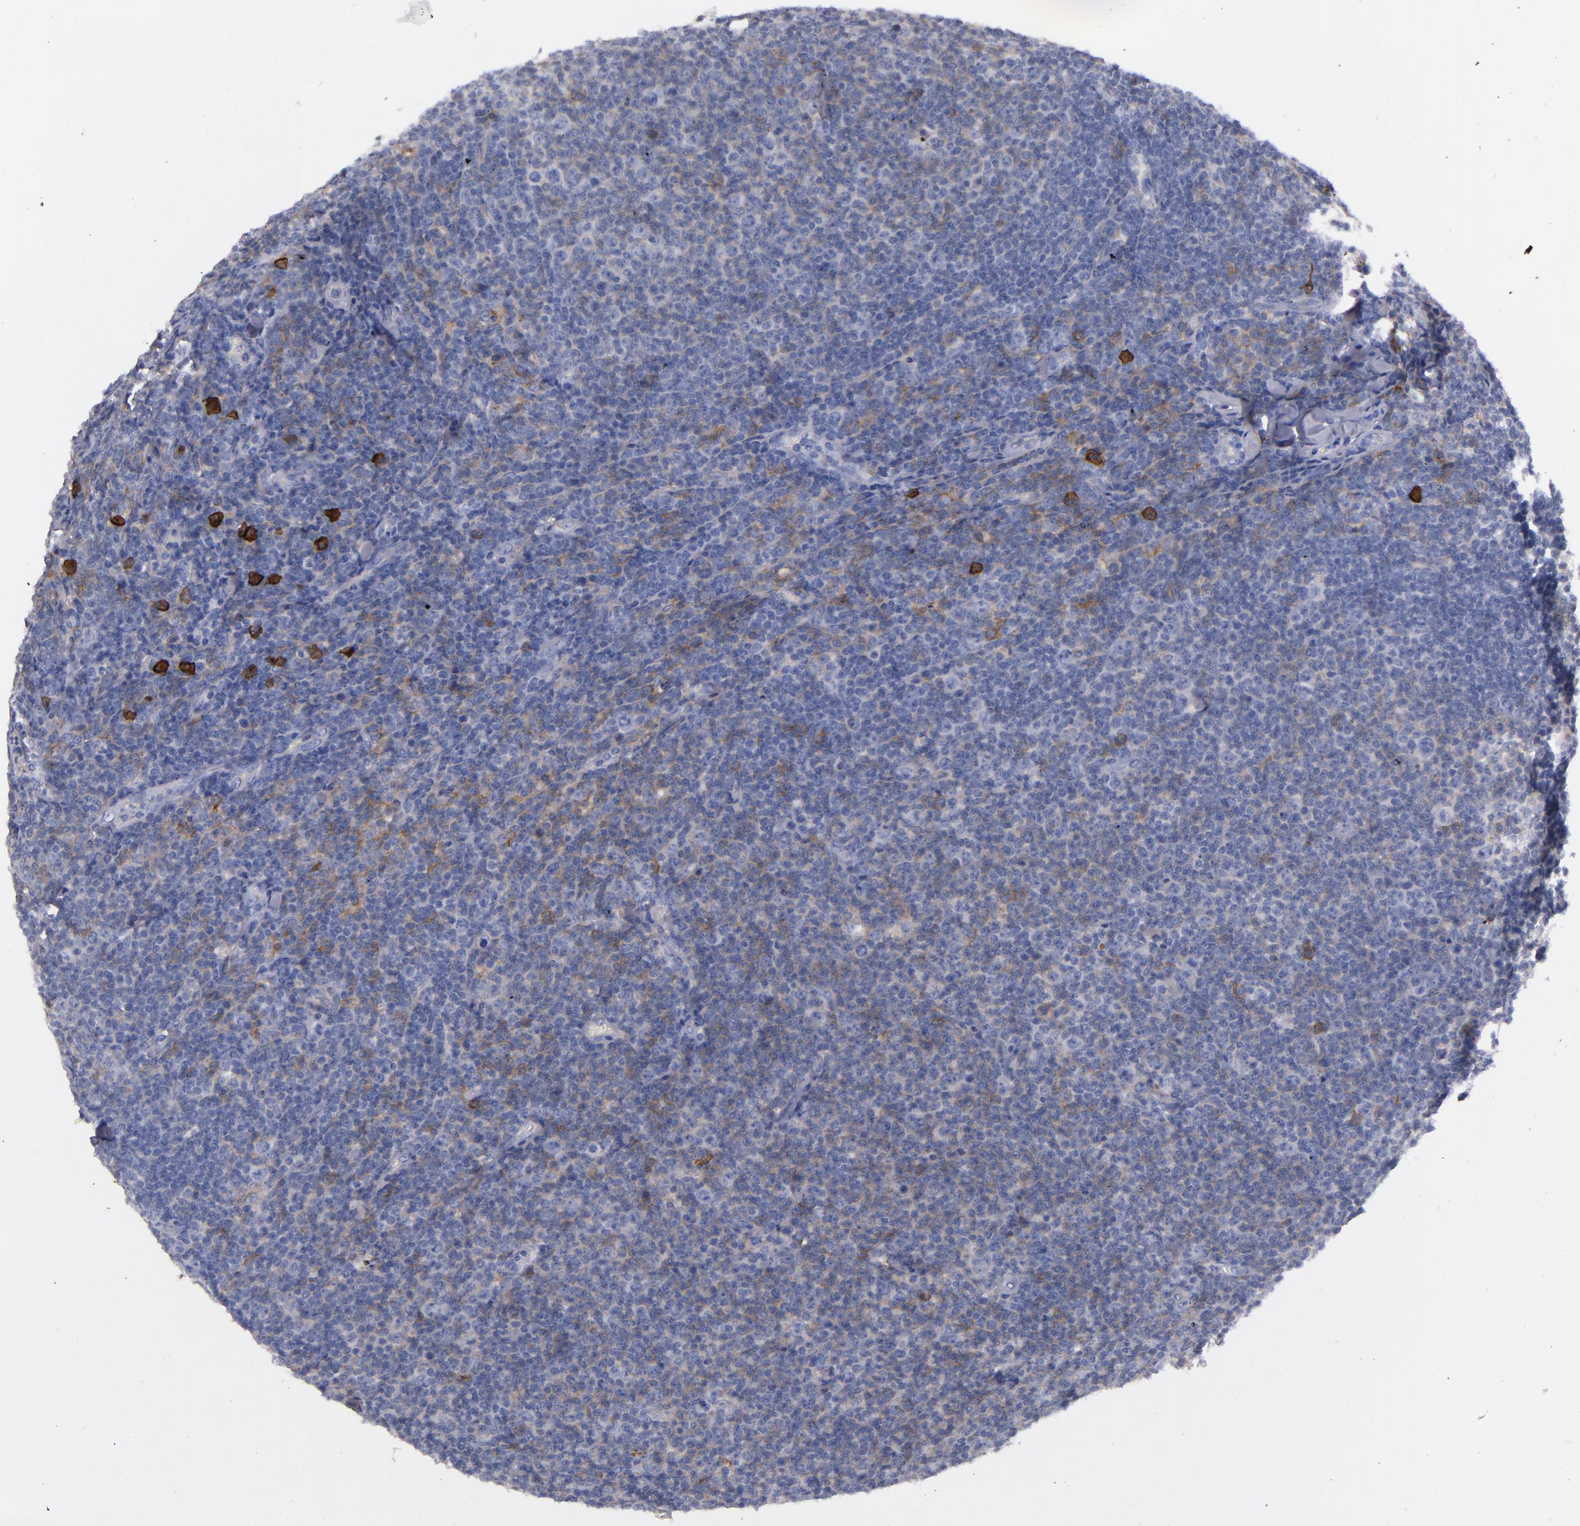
{"staining": {"intensity": "strong", "quantity": "<25%", "location": "cytoplasmic/membranous"}, "tissue": "lymphoma", "cell_type": "Tumor cells", "image_type": "cancer", "snomed": [{"axis": "morphology", "description": "Malignant lymphoma, non-Hodgkin's type, Low grade"}, {"axis": "topography", "description": "Lymph node"}], "caption": "Brown immunohistochemical staining in lymphoma shows strong cytoplasmic/membranous staining in approximately <25% of tumor cells. The staining is performed using DAB (3,3'-diaminobenzidine) brown chromogen to label protein expression. The nuclei are counter-stained blue using hematoxylin.", "gene": "CD38", "patient": {"sex": "male", "age": 74}}